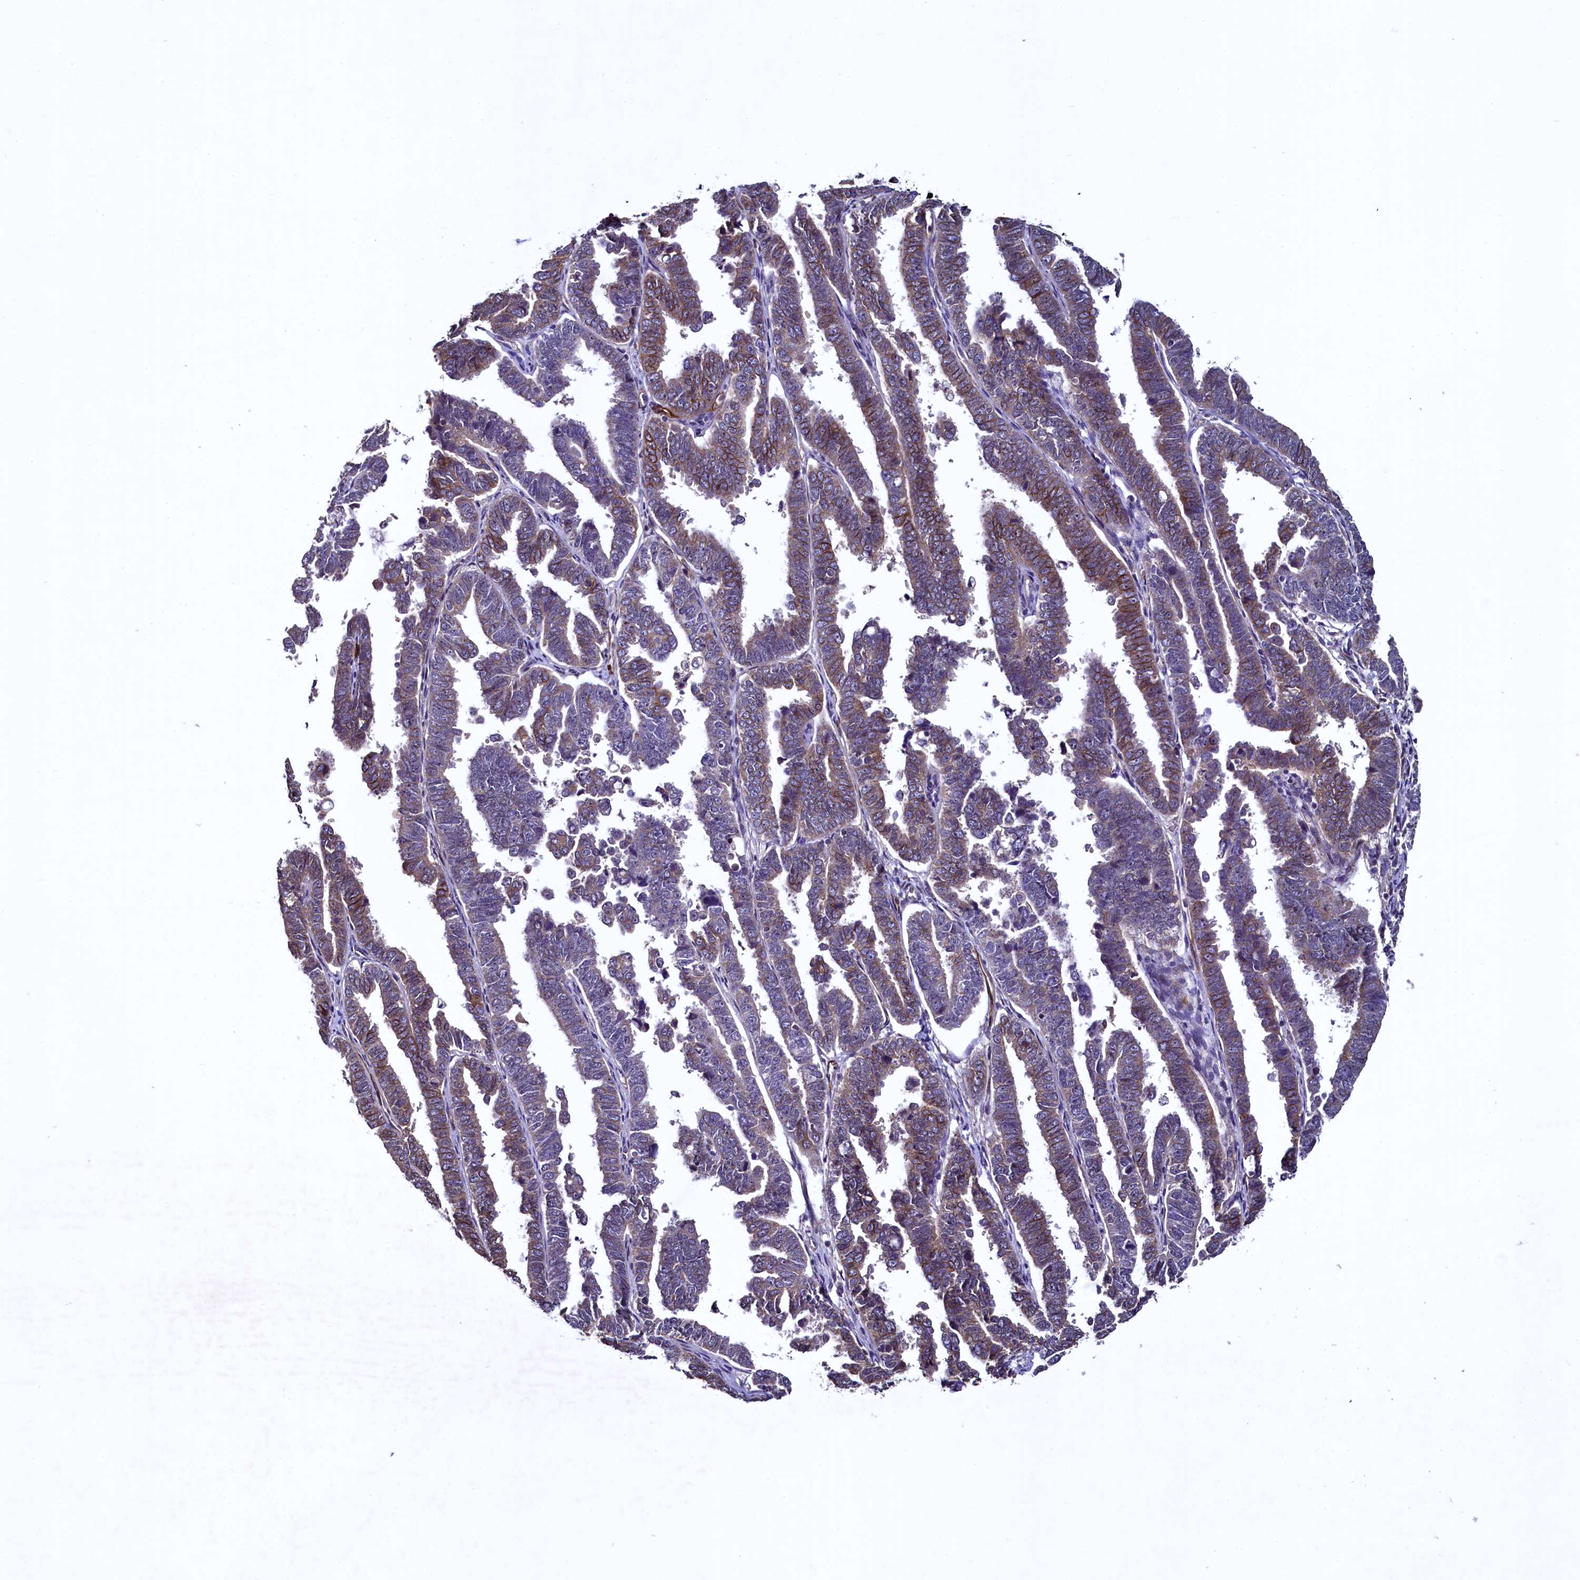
{"staining": {"intensity": "weak", "quantity": "25%-75%", "location": "cytoplasmic/membranous"}, "tissue": "endometrial cancer", "cell_type": "Tumor cells", "image_type": "cancer", "snomed": [{"axis": "morphology", "description": "Adenocarcinoma, NOS"}, {"axis": "topography", "description": "Endometrium"}], "caption": "Immunohistochemical staining of human endometrial cancer (adenocarcinoma) demonstrates low levels of weak cytoplasmic/membranous expression in approximately 25%-75% of tumor cells.", "gene": "PALM", "patient": {"sex": "female", "age": 75}}